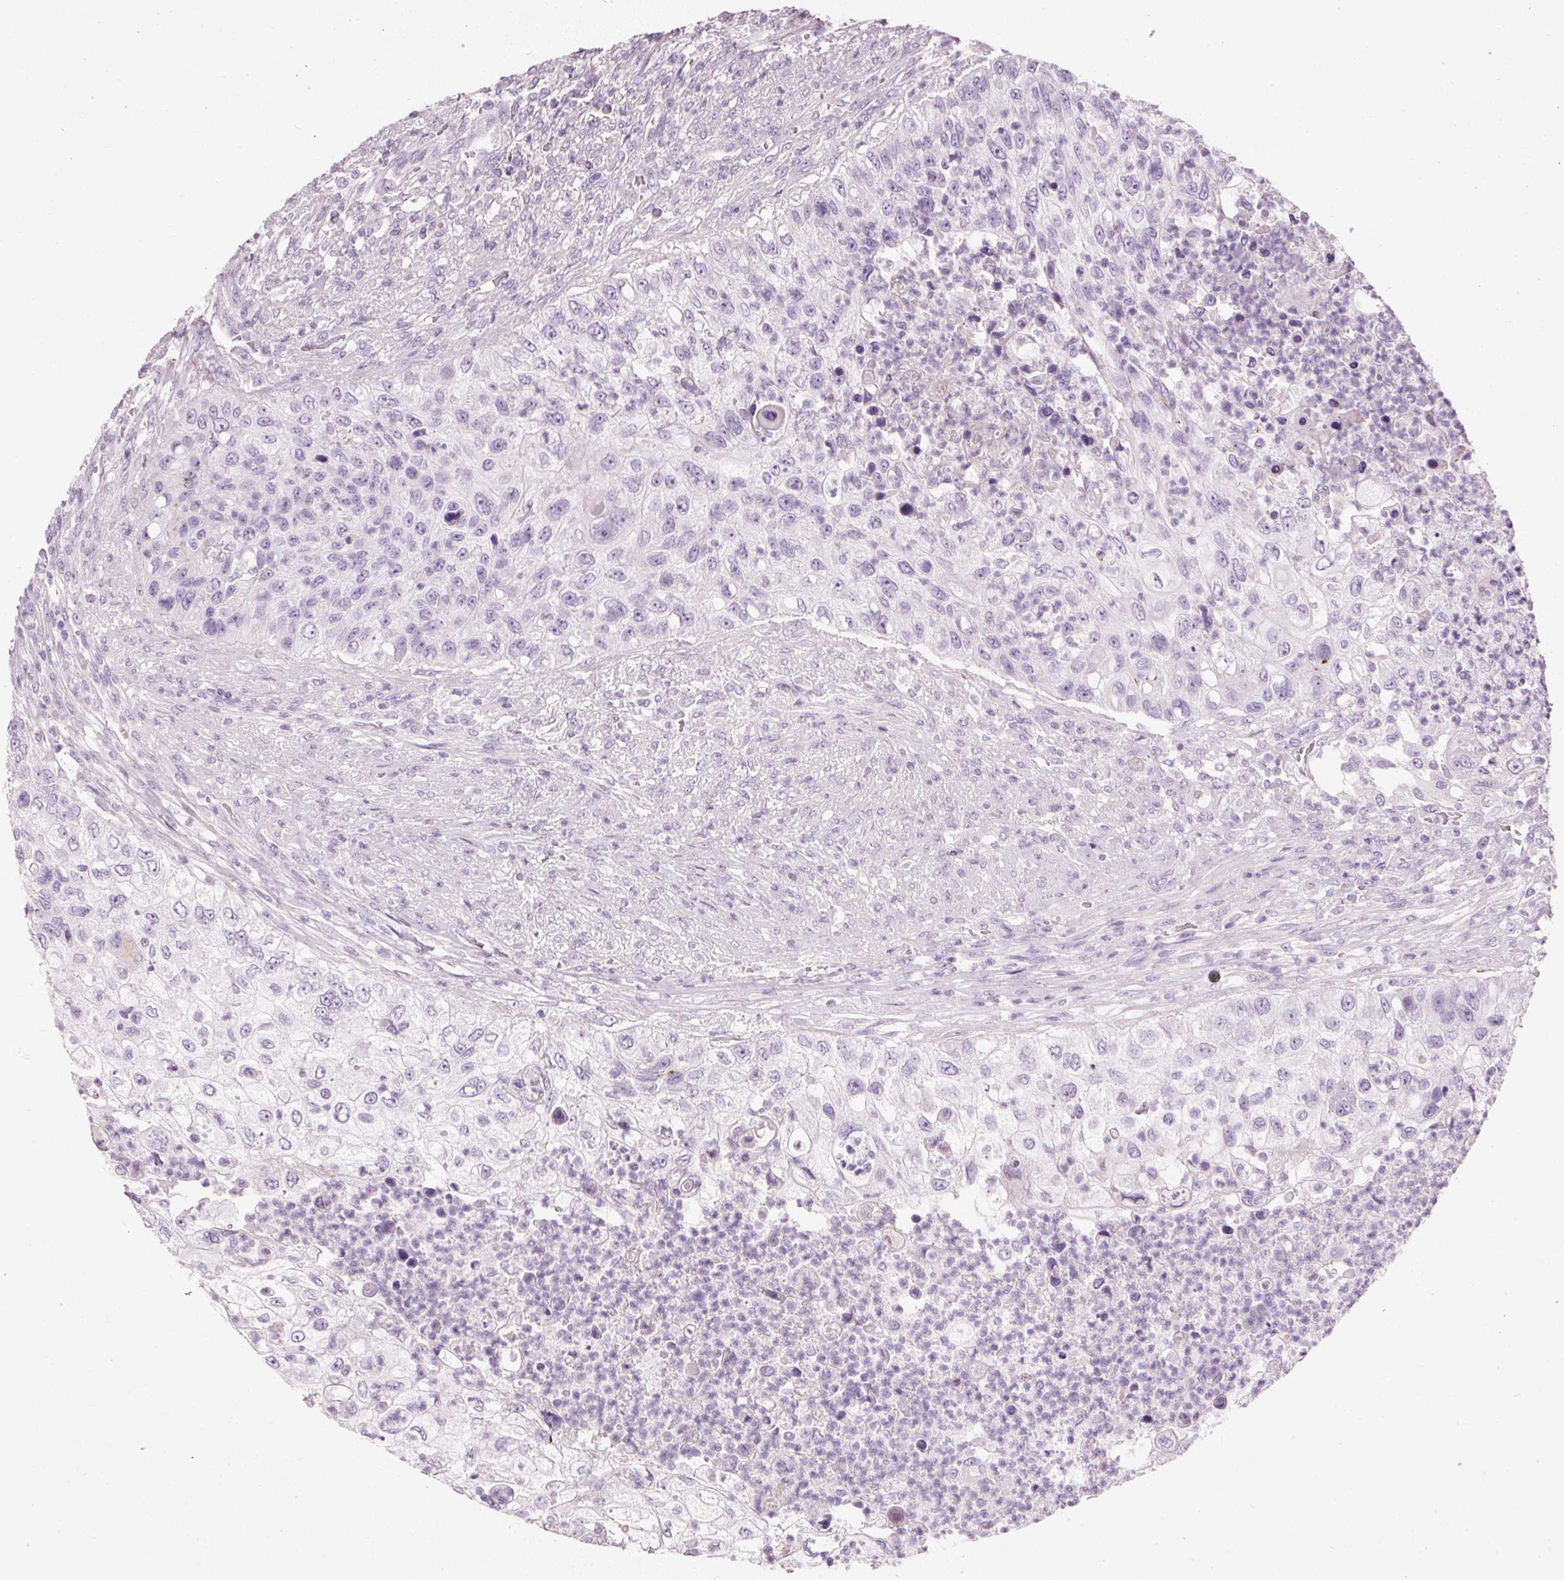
{"staining": {"intensity": "negative", "quantity": "none", "location": "none"}, "tissue": "urothelial cancer", "cell_type": "Tumor cells", "image_type": "cancer", "snomed": [{"axis": "morphology", "description": "Urothelial carcinoma, High grade"}, {"axis": "topography", "description": "Urinary bladder"}], "caption": "This is a photomicrograph of IHC staining of high-grade urothelial carcinoma, which shows no staining in tumor cells. (Brightfield microscopy of DAB (3,3'-diaminobenzidine) immunohistochemistry at high magnification).", "gene": "MUC5AC", "patient": {"sex": "female", "age": 60}}